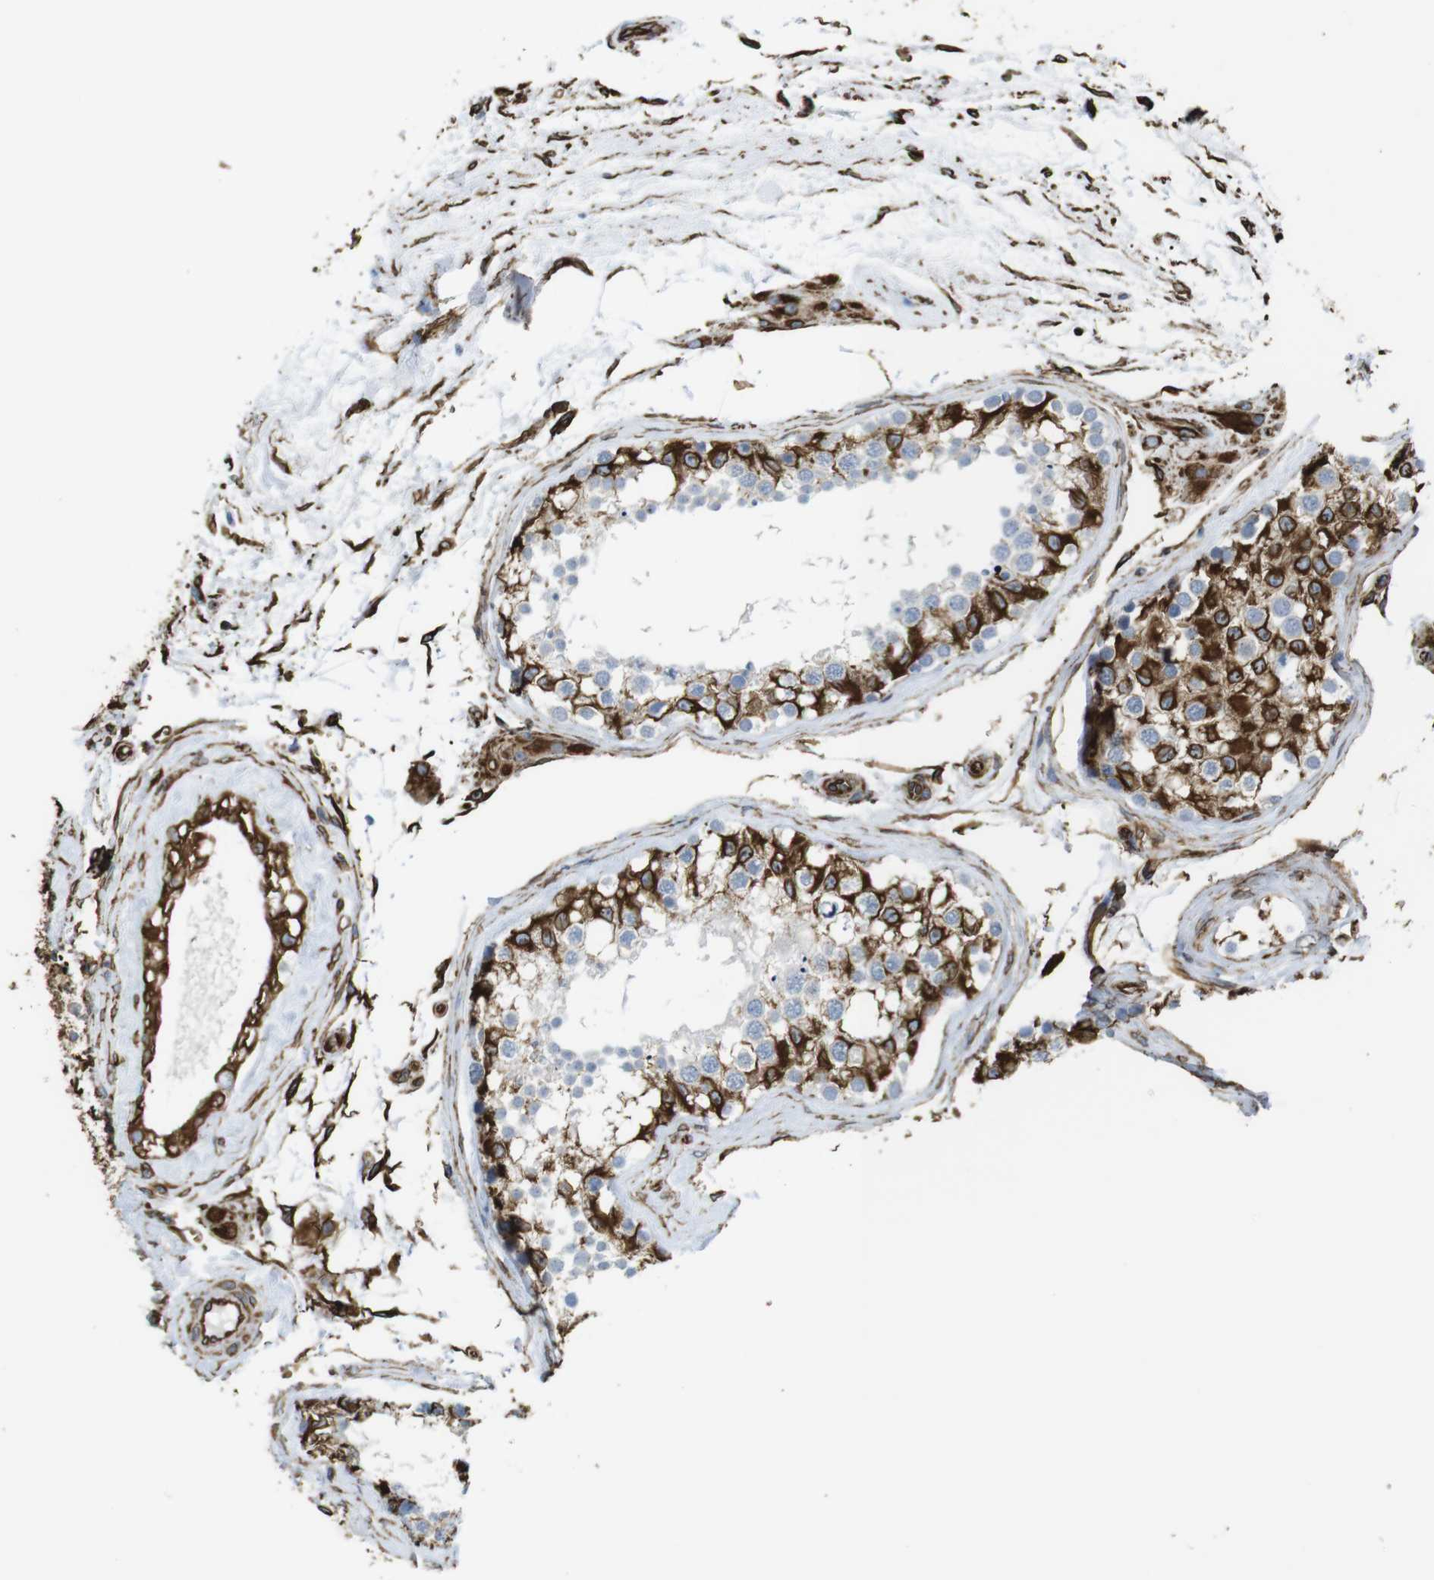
{"staining": {"intensity": "strong", "quantity": ">75%", "location": "cytoplasmic/membranous"}, "tissue": "testis", "cell_type": "Cells in seminiferous ducts", "image_type": "normal", "snomed": [{"axis": "morphology", "description": "Normal tissue, NOS"}, {"axis": "topography", "description": "Testis"}], "caption": "A micrograph of human testis stained for a protein exhibits strong cytoplasmic/membranous brown staining in cells in seminiferous ducts. (DAB (3,3'-diaminobenzidine) IHC with brightfield microscopy, high magnification).", "gene": "RALGPS1", "patient": {"sex": "male", "age": 68}}